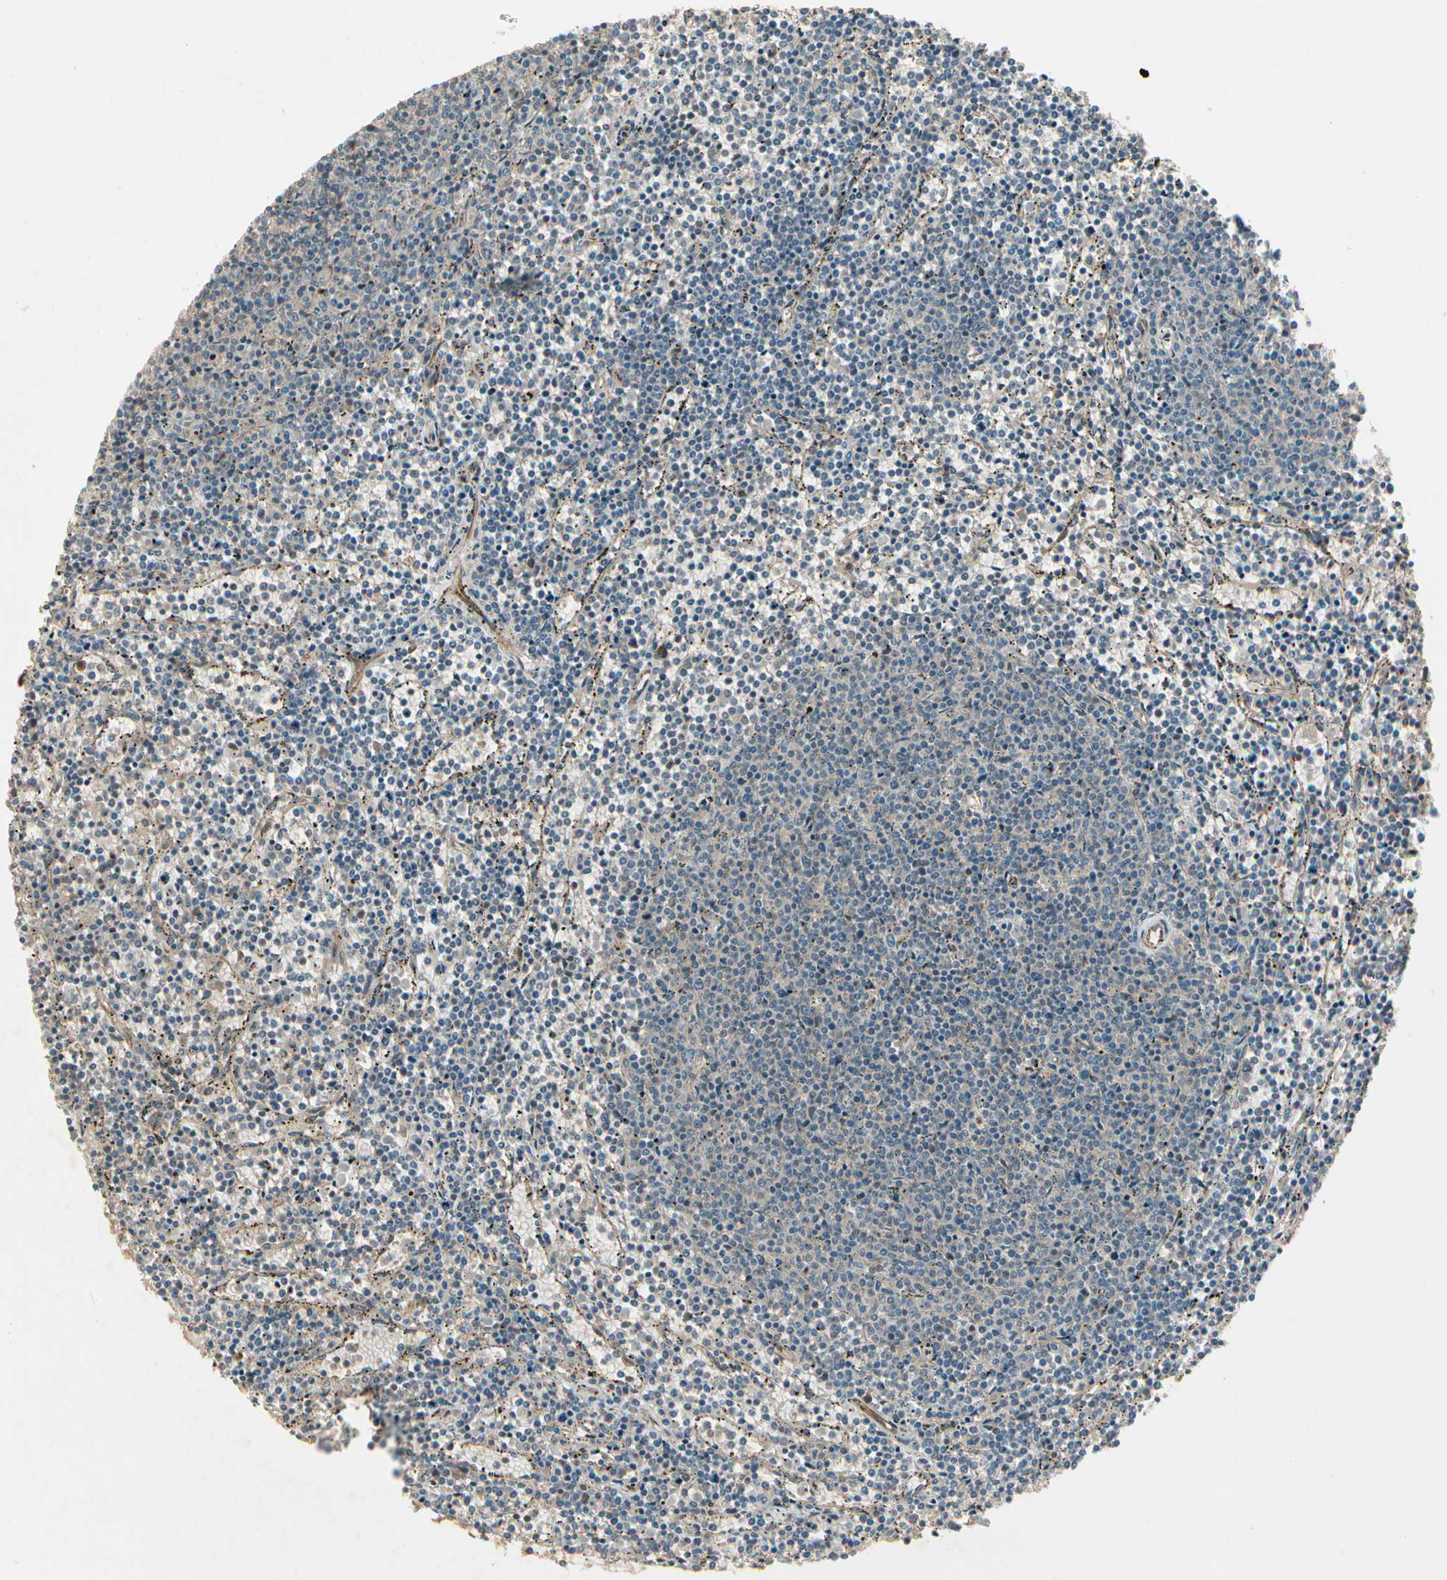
{"staining": {"intensity": "weak", "quantity": "<25%", "location": "cytoplasmic/membranous"}, "tissue": "lymphoma", "cell_type": "Tumor cells", "image_type": "cancer", "snomed": [{"axis": "morphology", "description": "Malignant lymphoma, non-Hodgkin's type, Low grade"}, {"axis": "topography", "description": "Spleen"}], "caption": "A histopathology image of low-grade malignant lymphoma, non-Hodgkin's type stained for a protein exhibits no brown staining in tumor cells. (Stains: DAB immunohistochemistry (IHC) with hematoxylin counter stain, Microscopy: brightfield microscopy at high magnification).", "gene": "ACVR1", "patient": {"sex": "female", "age": 50}}